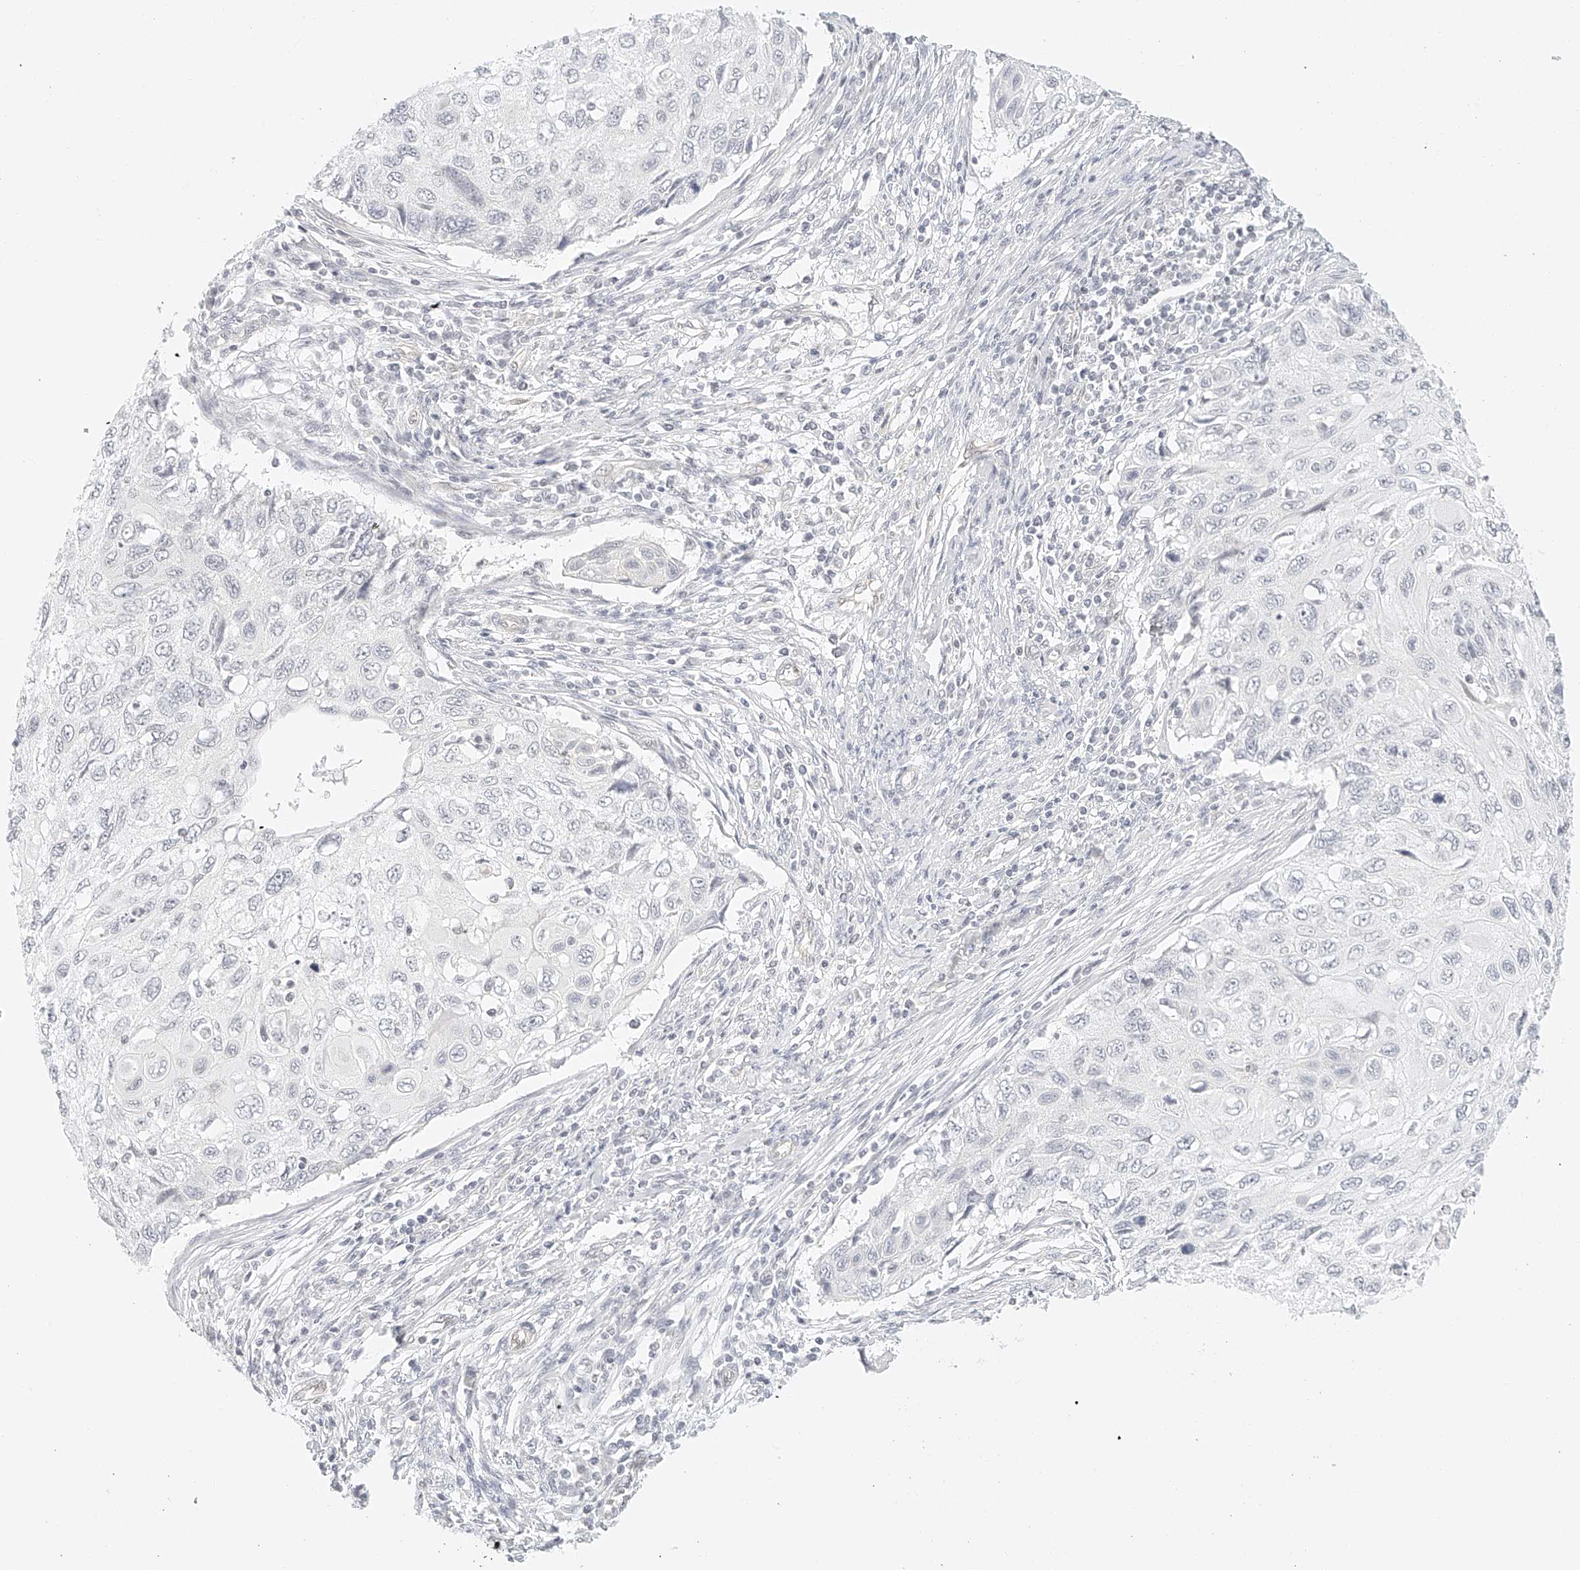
{"staining": {"intensity": "negative", "quantity": "none", "location": "none"}, "tissue": "cervical cancer", "cell_type": "Tumor cells", "image_type": "cancer", "snomed": [{"axis": "morphology", "description": "Squamous cell carcinoma, NOS"}, {"axis": "topography", "description": "Cervix"}], "caption": "Immunohistochemical staining of human squamous cell carcinoma (cervical) displays no significant positivity in tumor cells. The staining was performed using DAB to visualize the protein expression in brown, while the nuclei were stained in blue with hematoxylin (Magnification: 20x).", "gene": "ZFP69", "patient": {"sex": "female", "age": 70}}